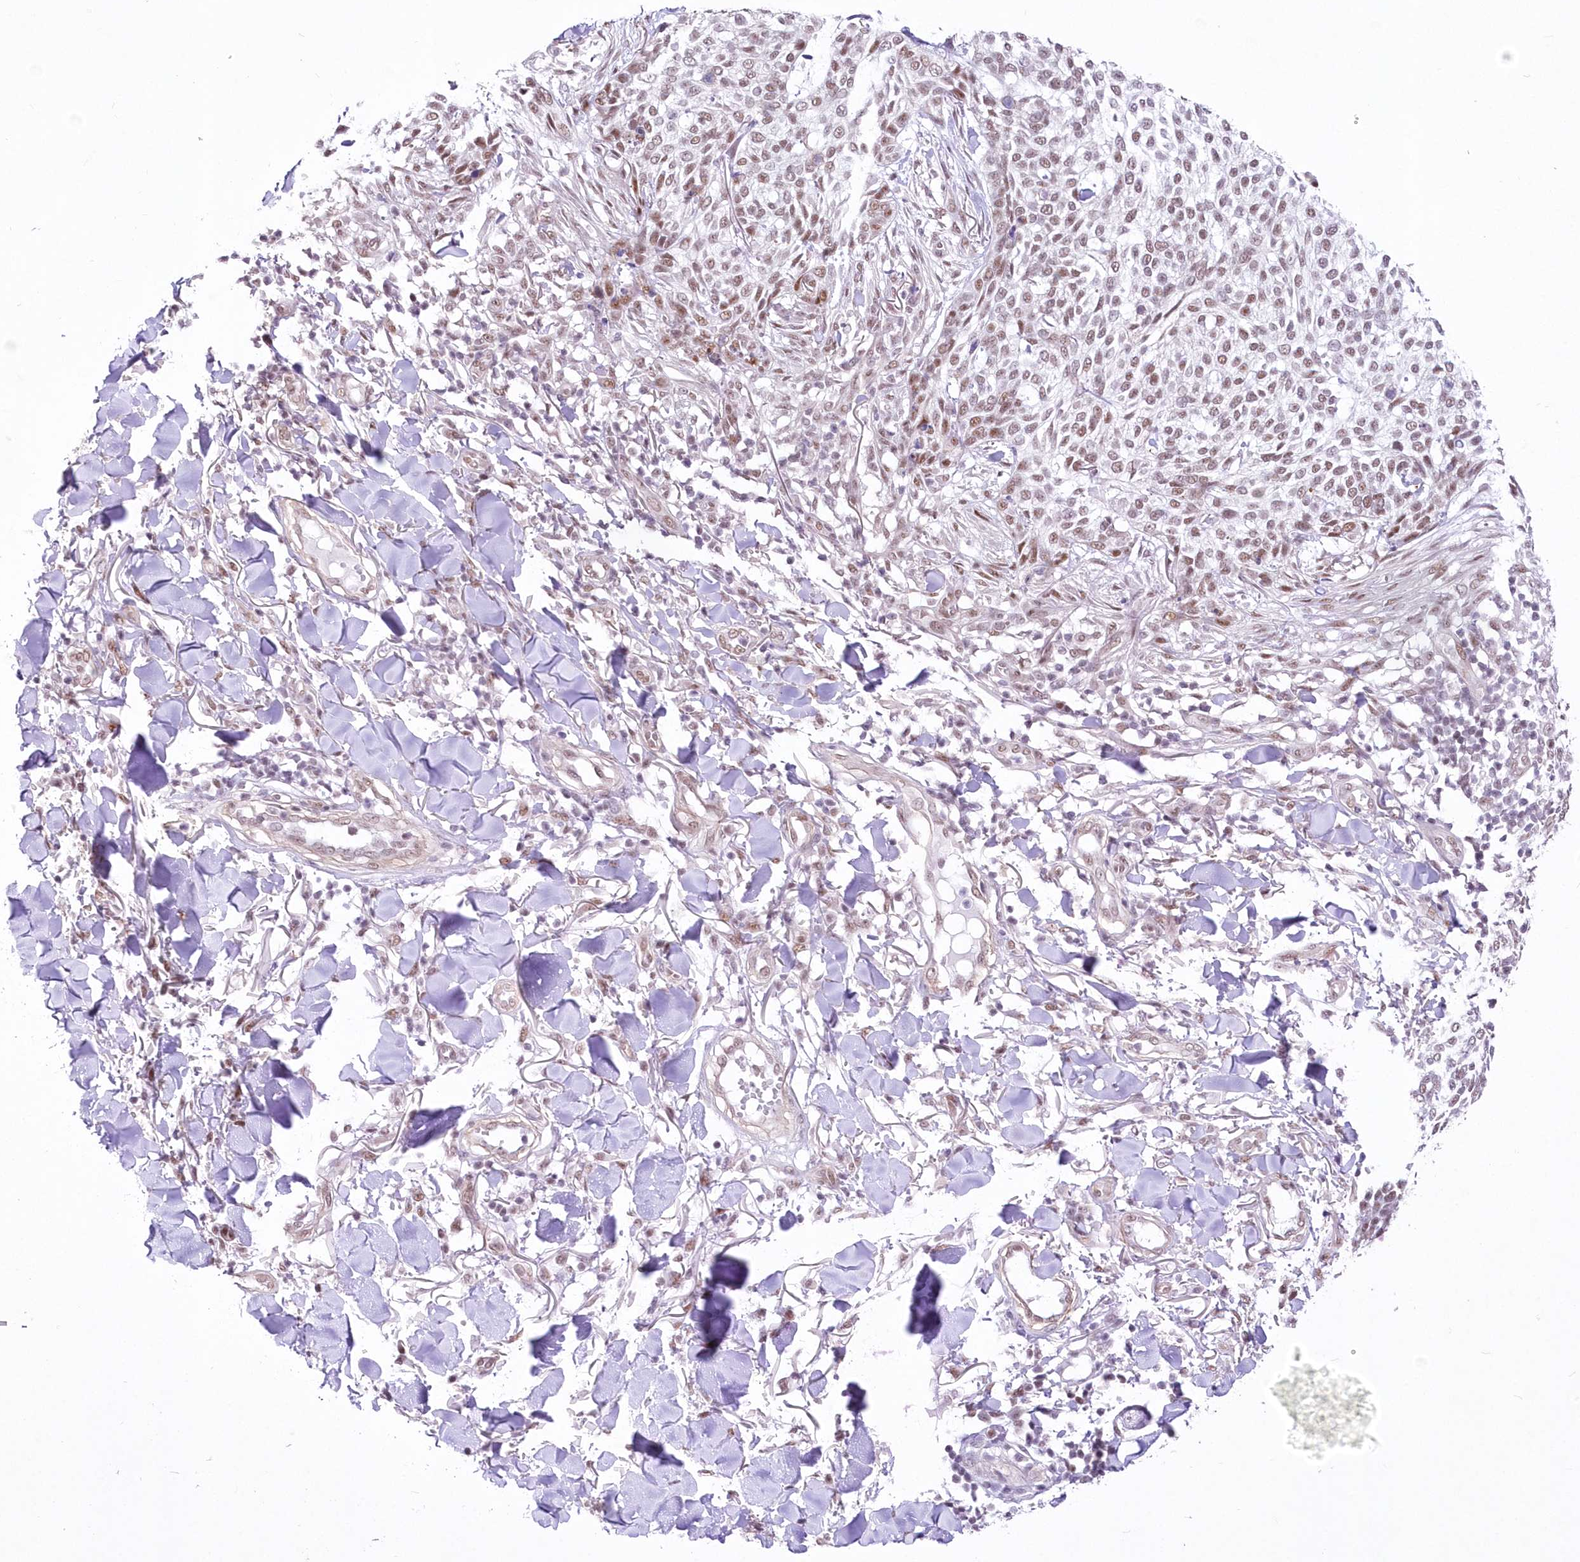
{"staining": {"intensity": "moderate", "quantity": ">75%", "location": "nuclear"}, "tissue": "skin cancer", "cell_type": "Tumor cells", "image_type": "cancer", "snomed": [{"axis": "morphology", "description": "Basal cell carcinoma"}, {"axis": "topography", "description": "Skin"}], "caption": "There is medium levels of moderate nuclear expression in tumor cells of skin cancer, as demonstrated by immunohistochemical staining (brown color).", "gene": "NSUN2", "patient": {"sex": "female", "age": 64}}